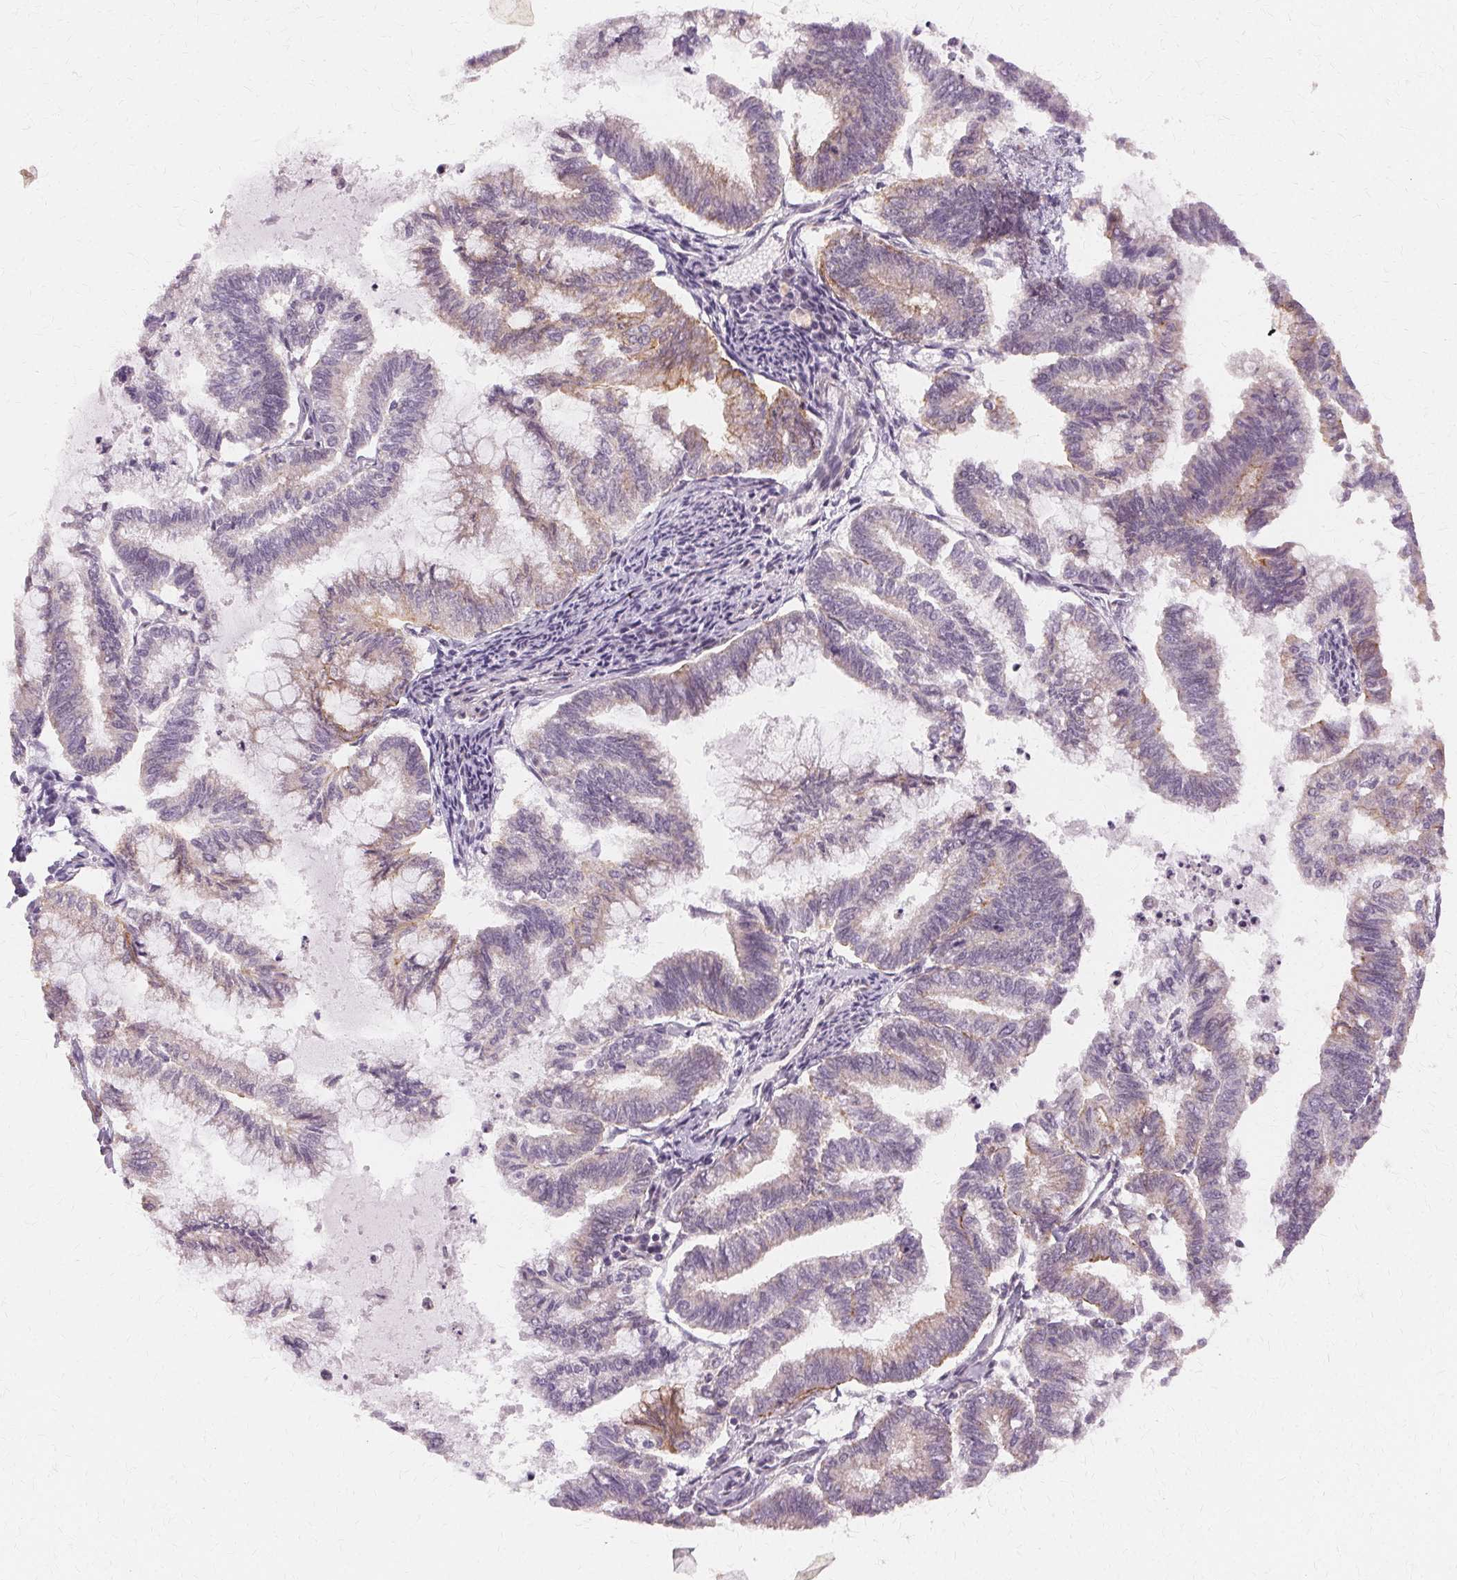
{"staining": {"intensity": "weak", "quantity": "25%-75%", "location": "cytoplasmic/membranous"}, "tissue": "endometrial cancer", "cell_type": "Tumor cells", "image_type": "cancer", "snomed": [{"axis": "morphology", "description": "Adenocarcinoma, NOS"}, {"axis": "topography", "description": "Endometrium"}], "caption": "Weak cytoplasmic/membranous positivity is seen in approximately 25%-75% of tumor cells in endometrial adenocarcinoma.", "gene": "USP8", "patient": {"sex": "female", "age": 79}}